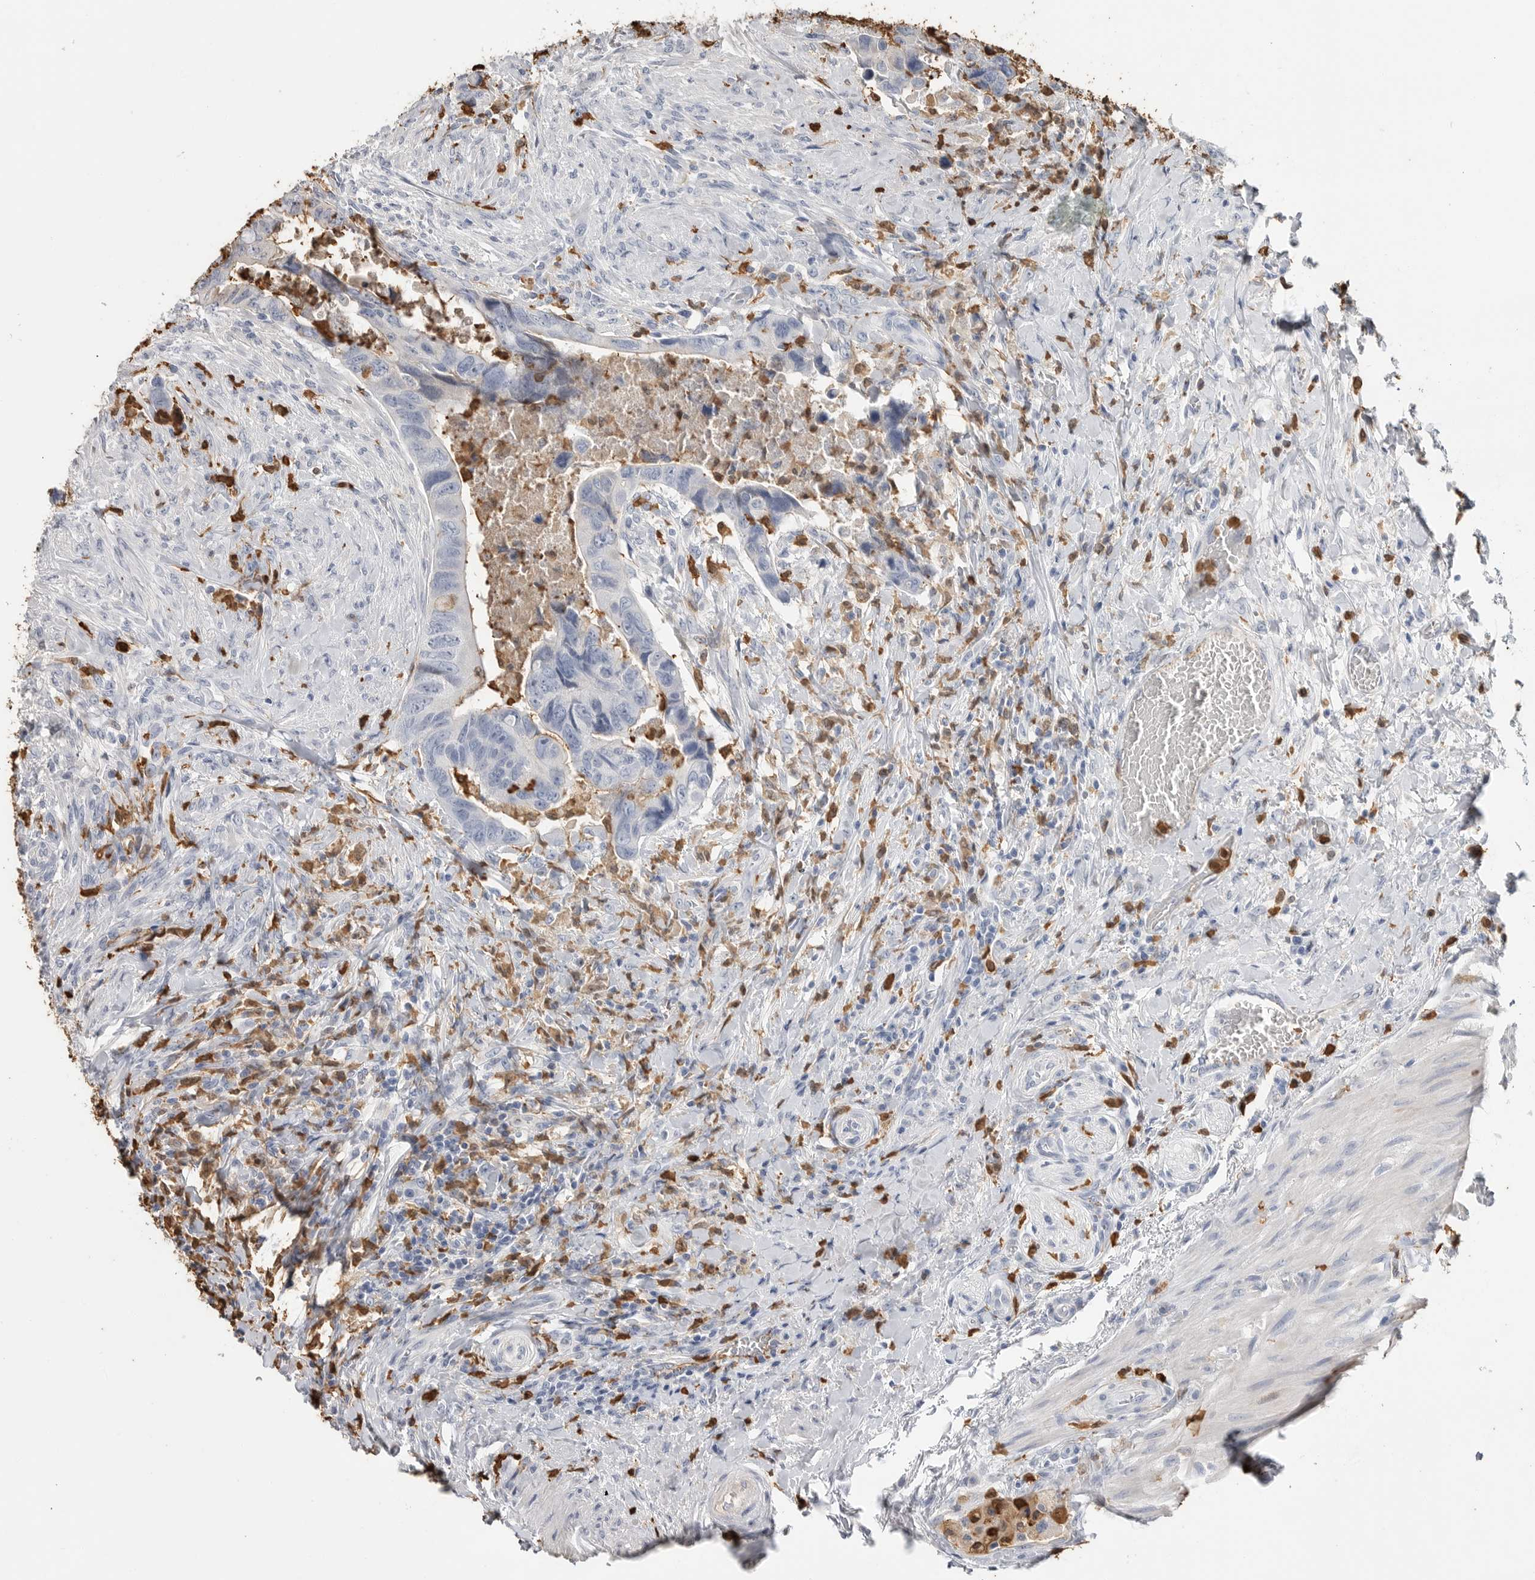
{"staining": {"intensity": "negative", "quantity": "none", "location": "none"}, "tissue": "colorectal cancer", "cell_type": "Tumor cells", "image_type": "cancer", "snomed": [{"axis": "morphology", "description": "Adenocarcinoma, NOS"}, {"axis": "topography", "description": "Rectum"}], "caption": "Immunohistochemical staining of colorectal cancer reveals no significant positivity in tumor cells.", "gene": "CYB561D1", "patient": {"sex": "male", "age": 63}}